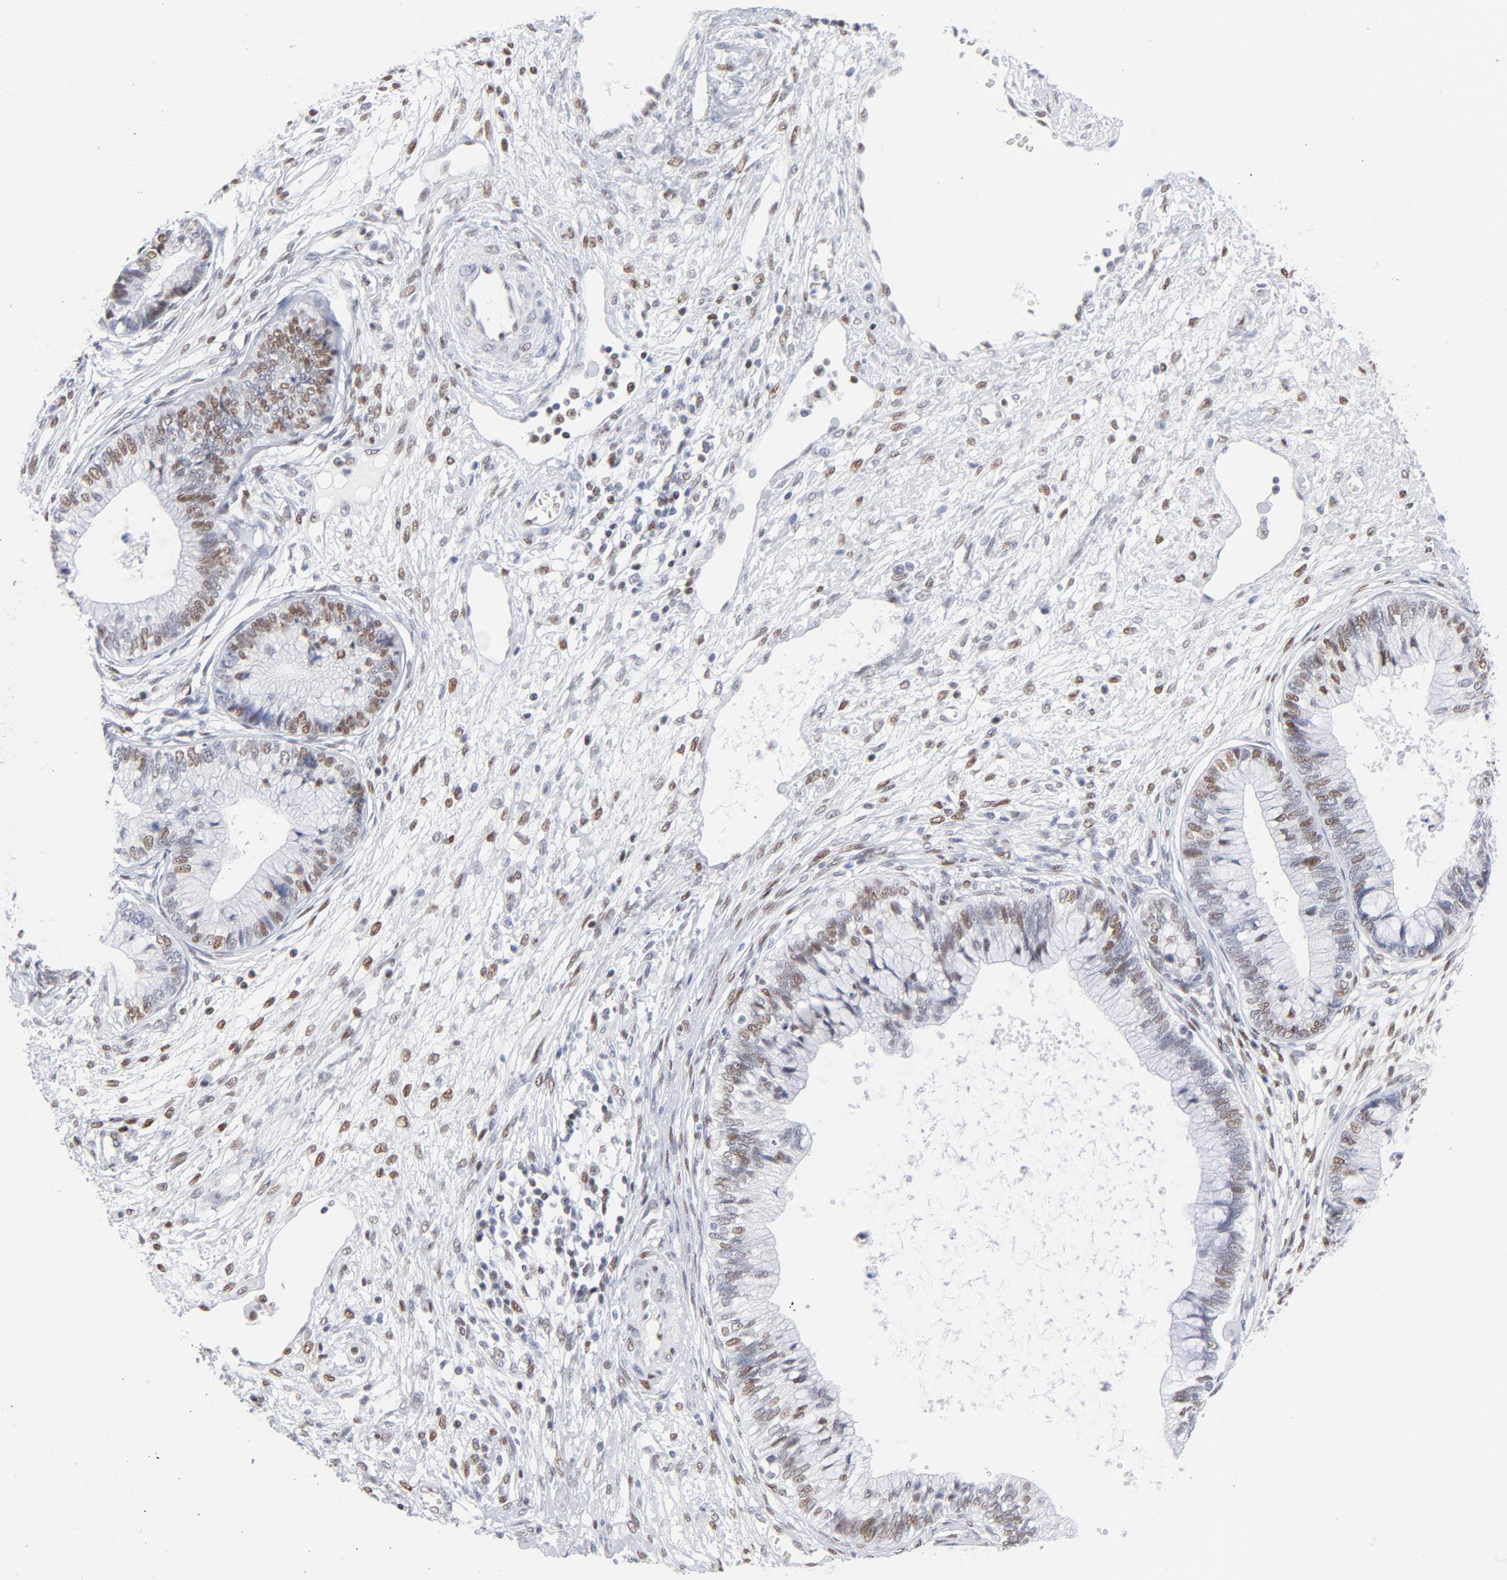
{"staining": {"intensity": "moderate", "quantity": "<25%", "location": "nuclear"}, "tissue": "cervical cancer", "cell_type": "Tumor cells", "image_type": "cancer", "snomed": [{"axis": "morphology", "description": "Adenocarcinoma, NOS"}, {"axis": "topography", "description": "Cervix"}], "caption": "A low amount of moderate nuclear expression is identified in about <25% of tumor cells in adenocarcinoma (cervical) tissue.", "gene": "ATF2", "patient": {"sex": "female", "age": 44}}